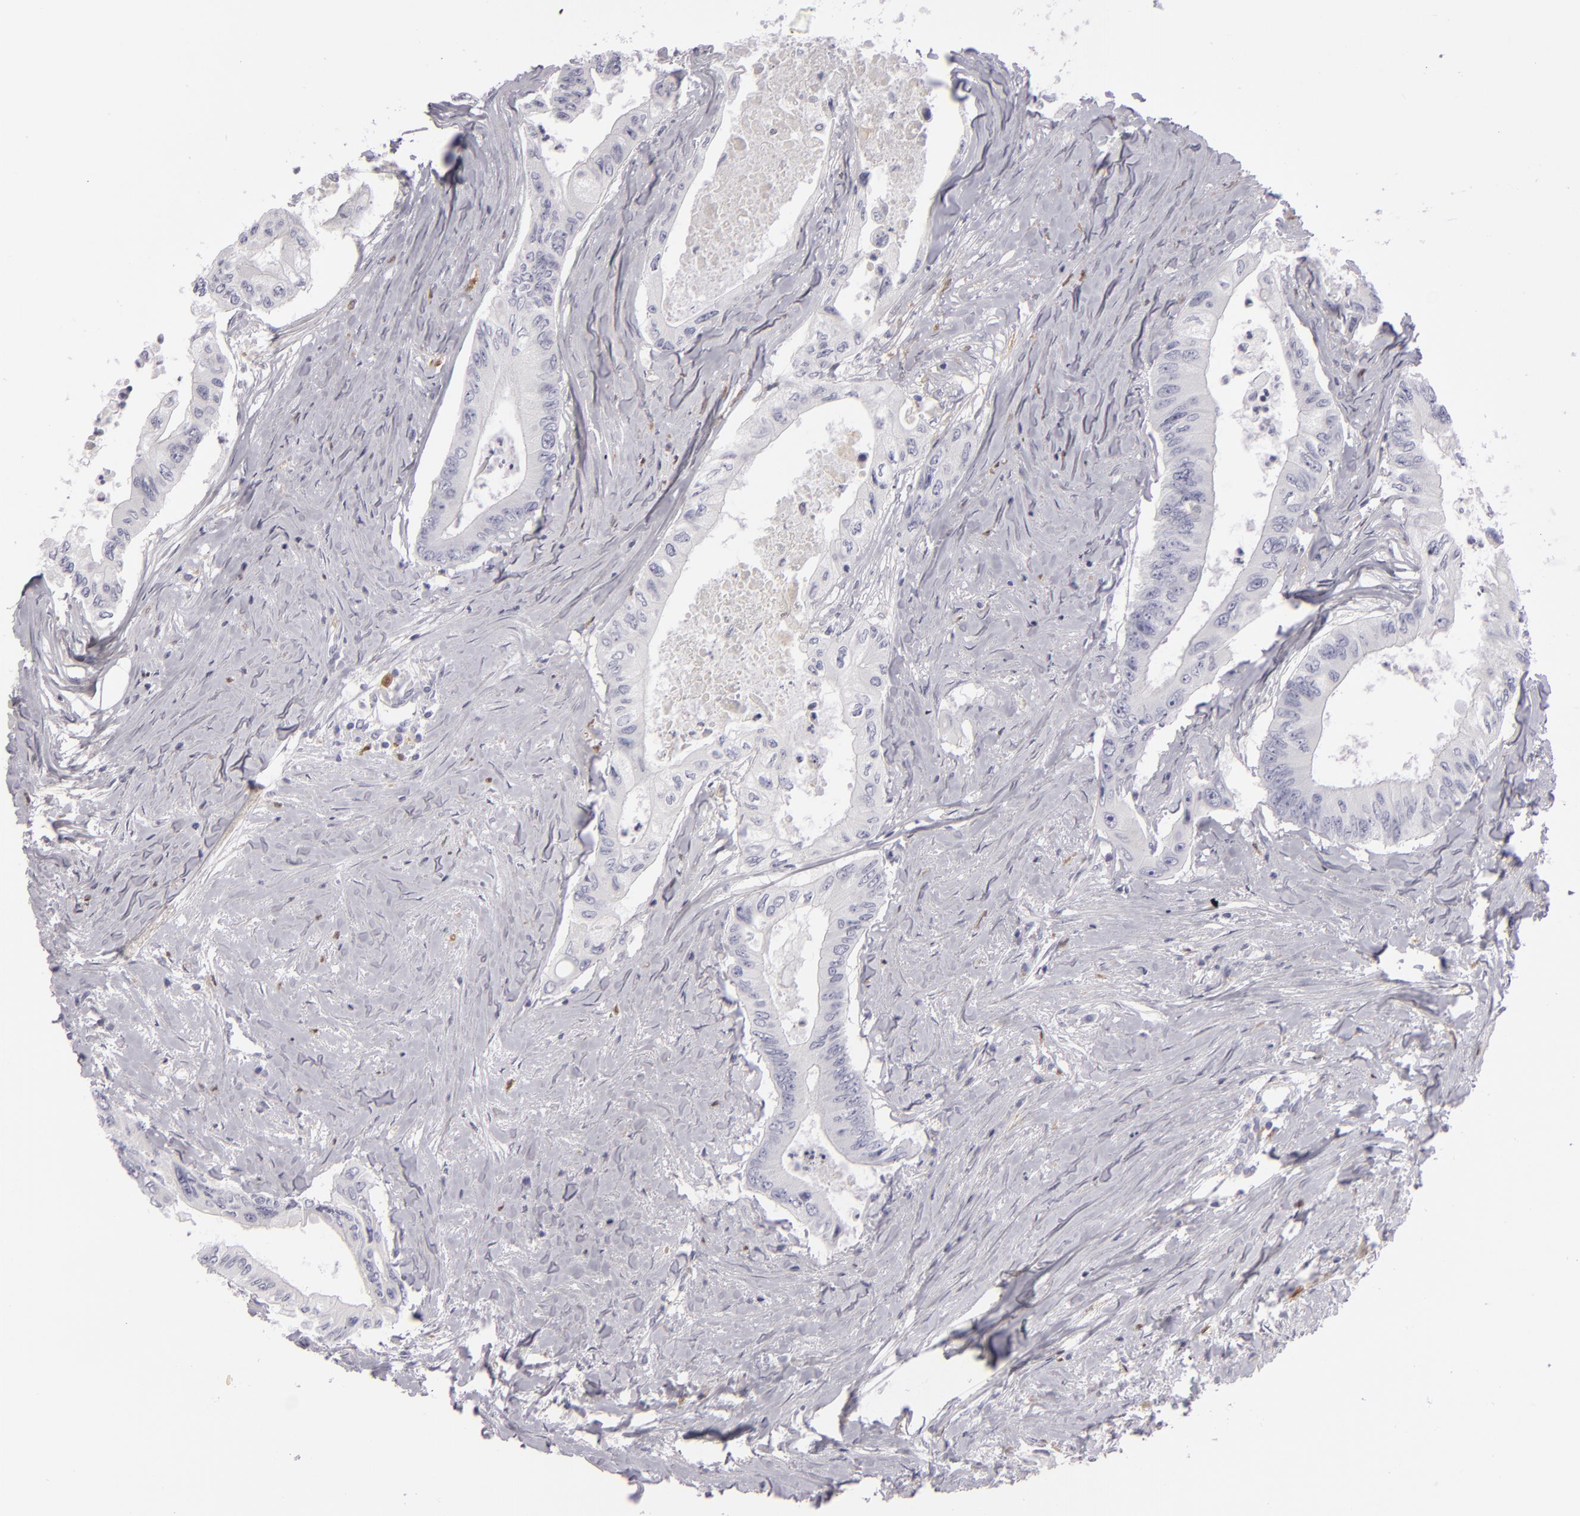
{"staining": {"intensity": "negative", "quantity": "none", "location": "none"}, "tissue": "colorectal cancer", "cell_type": "Tumor cells", "image_type": "cancer", "snomed": [{"axis": "morphology", "description": "Adenocarcinoma, NOS"}, {"axis": "topography", "description": "Colon"}], "caption": "An immunohistochemistry image of adenocarcinoma (colorectal) is shown. There is no staining in tumor cells of adenocarcinoma (colorectal). (DAB (3,3'-diaminobenzidine) immunohistochemistry (IHC) visualized using brightfield microscopy, high magnification).", "gene": "F13A1", "patient": {"sex": "male", "age": 65}}